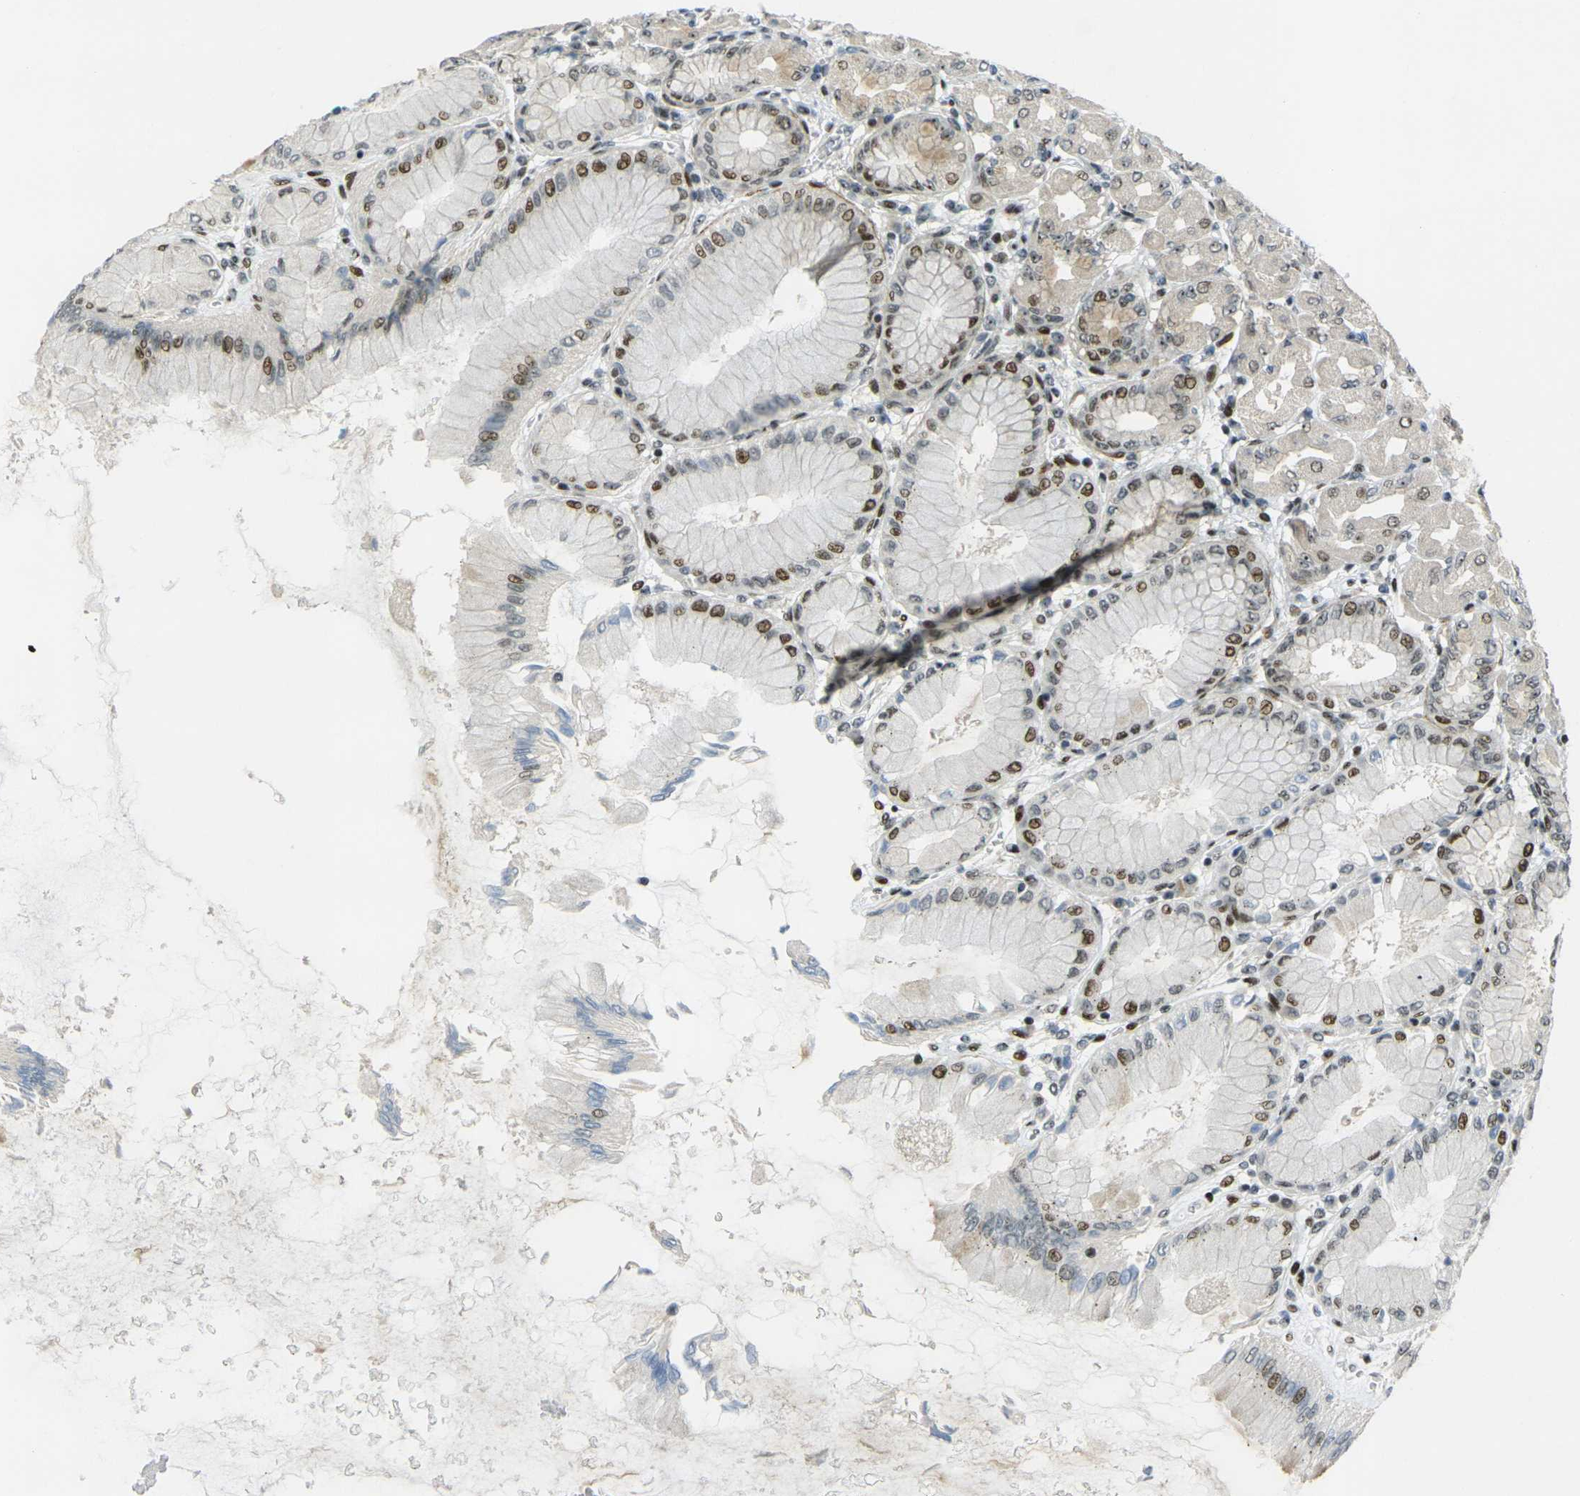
{"staining": {"intensity": "moderate", "quantity": "25%-75%", "location": "nuclear"}, "tissue": "stomach", "cell_type": "Glandular cells", "image_type": "normal", "snomed": [{"axis": "morphology", "description": "Normal tissue, NOS"}, {"axis": "topography", "description": "Stomach, upper"}], "caption": "Stomach stained with DAB immunohistochemistry (IHC) shows medium levels of moderate nuclear staining in approximately 25%-75% of glandular cells. (brown staining indicates protein expression, while blue staining denotes nuclei).", "gene": "UBE2C", "patient": {"sex": "female", "age": 56}}